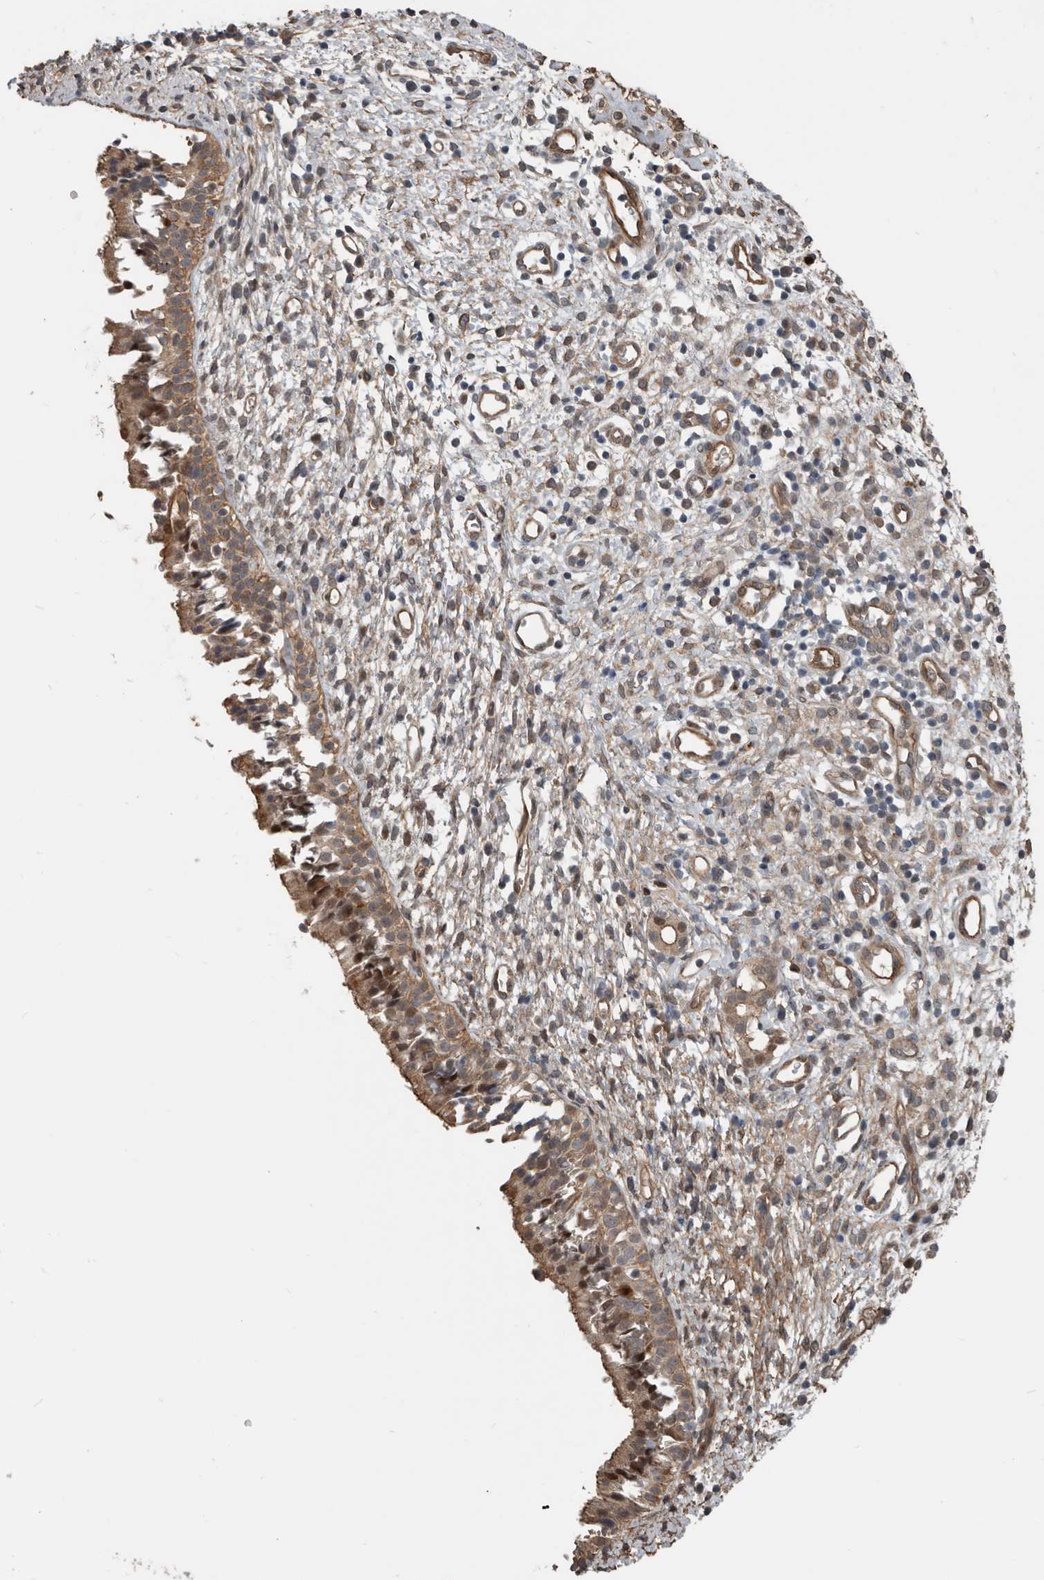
{"staining": {"intensity": "moderate", "quantity": ">75%", "location": "cytoplasmic/membranous,nuclear"}, "tissue": "nasopharynx", "cell_type": "Respiratory epithelial cells", "image_type": "normal", "snomed": [{"axis": "morphology", "description": "Normal tissue, NOS"}, {"axis": "topography", "description": "Nasopharynx"}], "caption": "Immunohistochemistry staining of benign nasopharynx, which reveals medium levels of moderate cytoplasmic/membranous,nuclear staining in about >75% of respiratory epithelial cells indicating moderate cytoplasmic/membranous,nuclear protein positivity. The staining was performed using DAB (3,3'-diaminobenzidine) (brown) for protein detection and nuclei were counterstained in hematoxylin (blue).", "gene": "YOD1", "patient": {"sex": "male", "age": 22}}